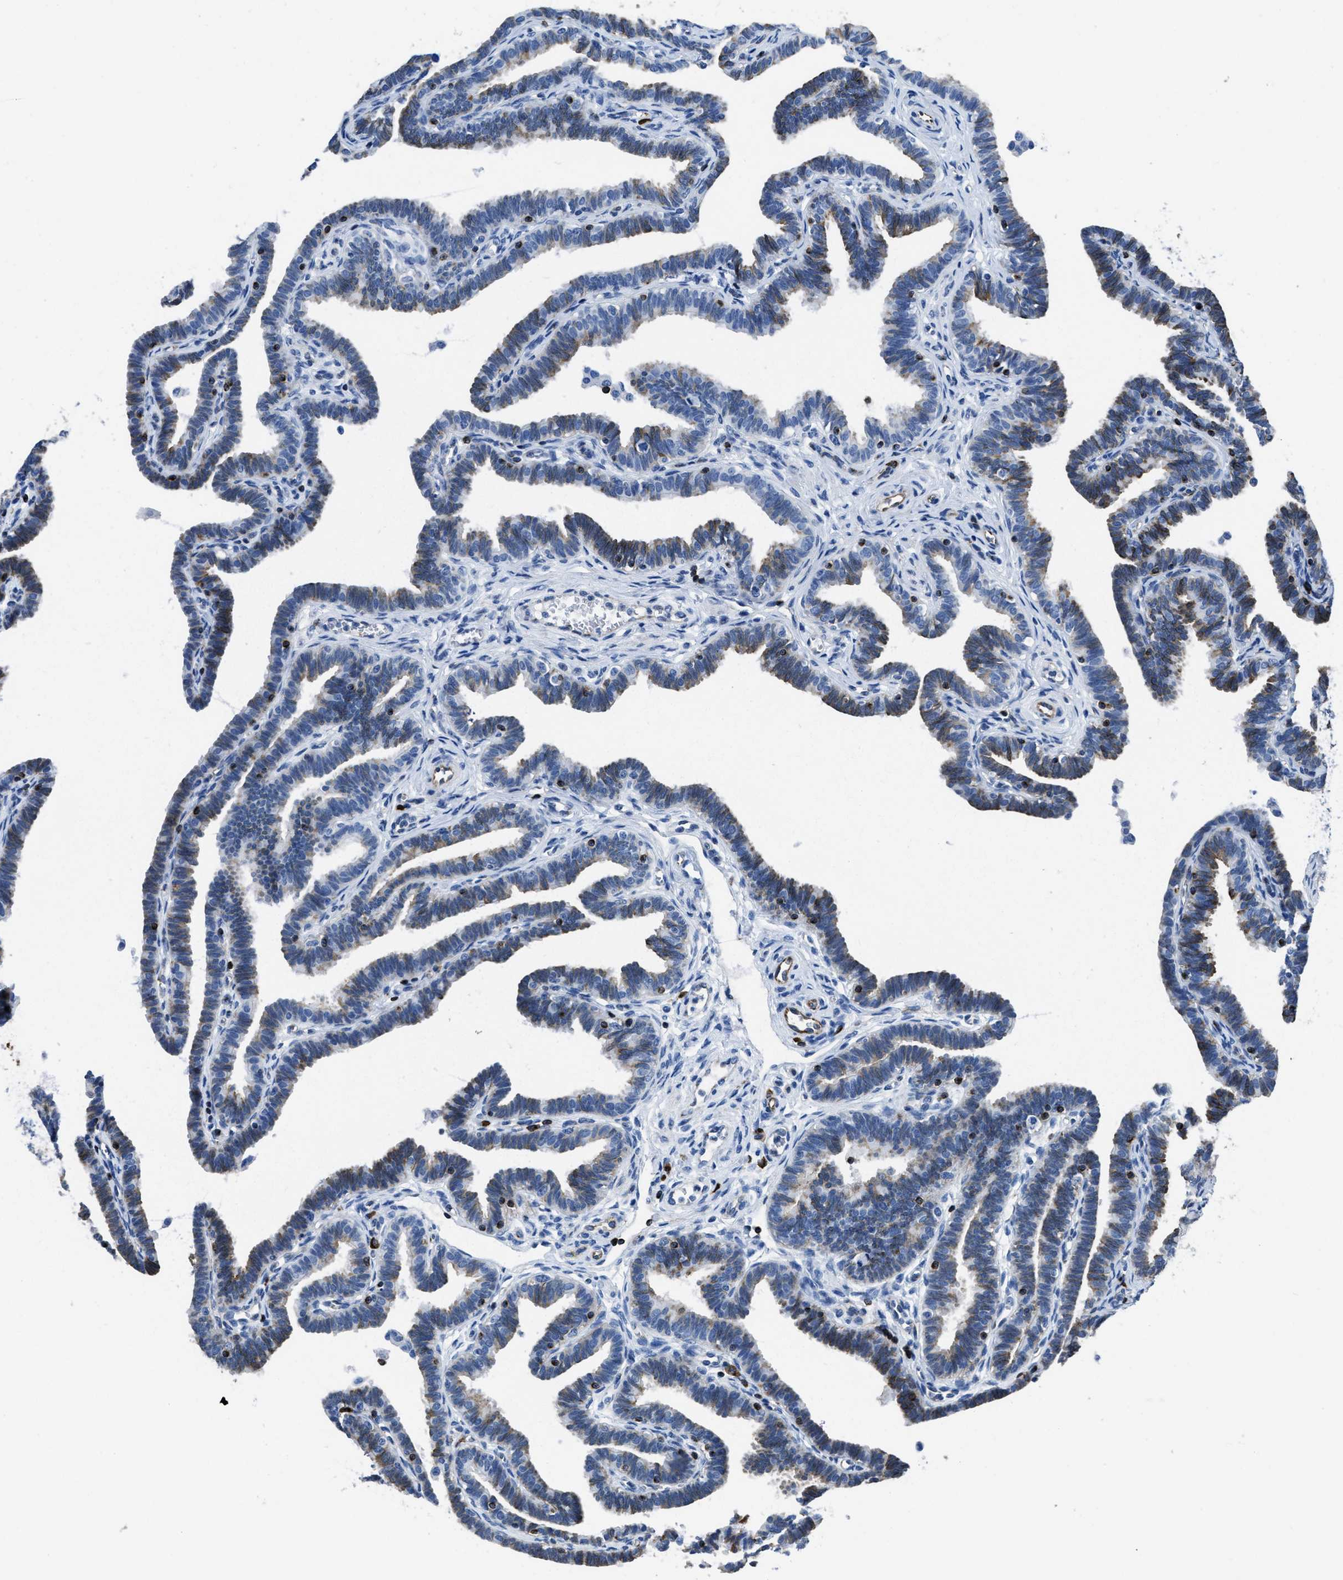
{"staining": {"intensity": "weak", "quantity": "<25%", "location": "cytoplasmic/membranous"}, "tissue": "fallopian tube", "cell_type": "Glandular cells", "image_type": "normal", "snomed": [{"axis": "morphology", "description": "Normal tissue, NOS"}, {"axis": "topography", "description": "Fallopian tube"}, {"axis": "topography", "description": "Ovary"}], "caption": "This is an immunohistochemistry histopathology image of unremarkable fallopian tube. There is no expression in glandular cells.", "gene": "ITGA3", "patient": {"sex": "female", "age": 23}}